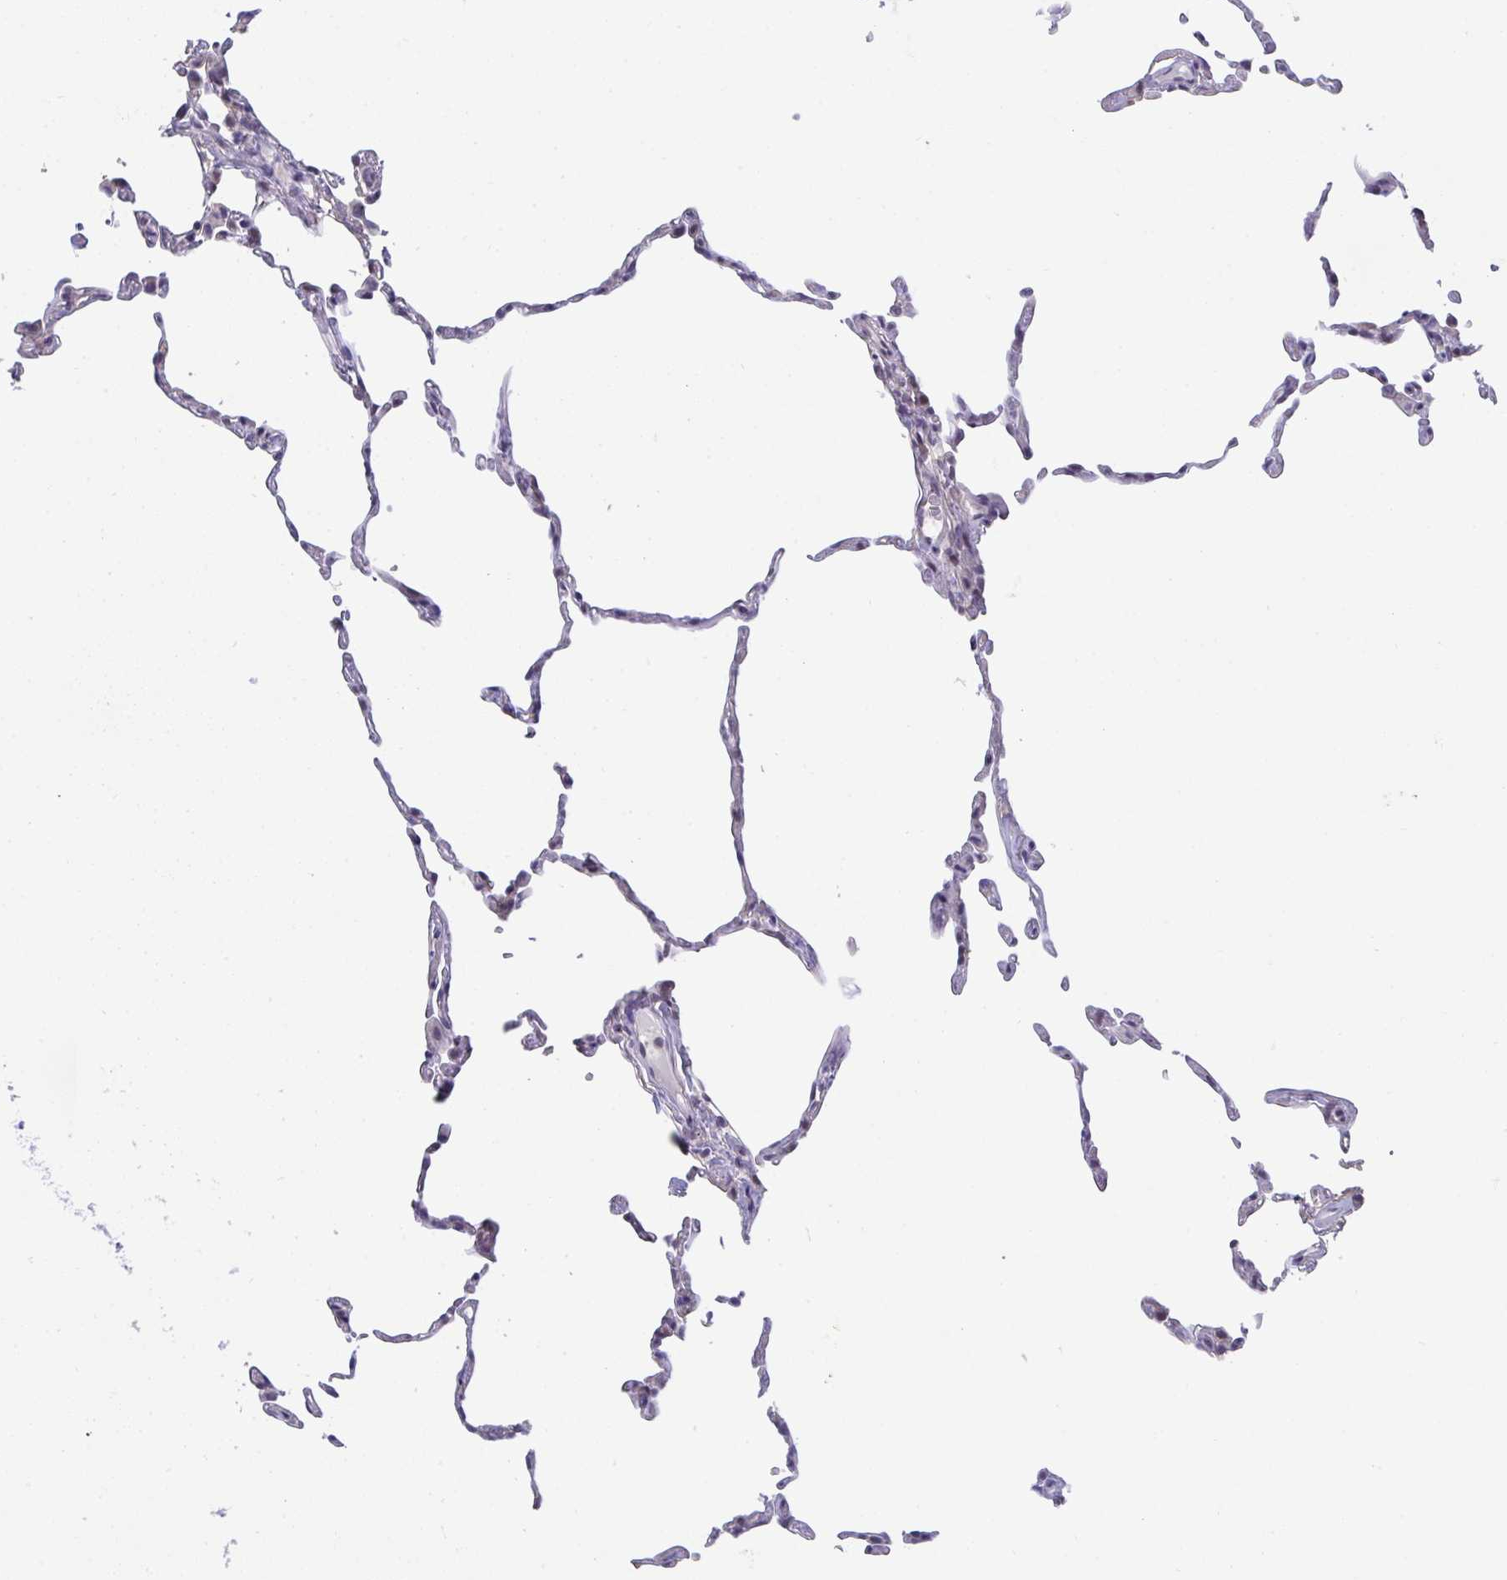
{"staining": {"intensity": "negative", "quantity": "none", "location": "none"}, "tissue": "lung", "cell_type": "Alveolar cells", "image_type": "normal", "snomed": [{"axis": "morphology", "description": "Normal tissue, NOS"}, {"axis": "topography", "description": "Lung"}], "caption": "A histopathology image of lung stained for a protein exhibits no brown staining in alveolar cells. Nuclei are stained in blue.", "gene": "SENP3", "patient": {"sex": "female", "age": 57}}